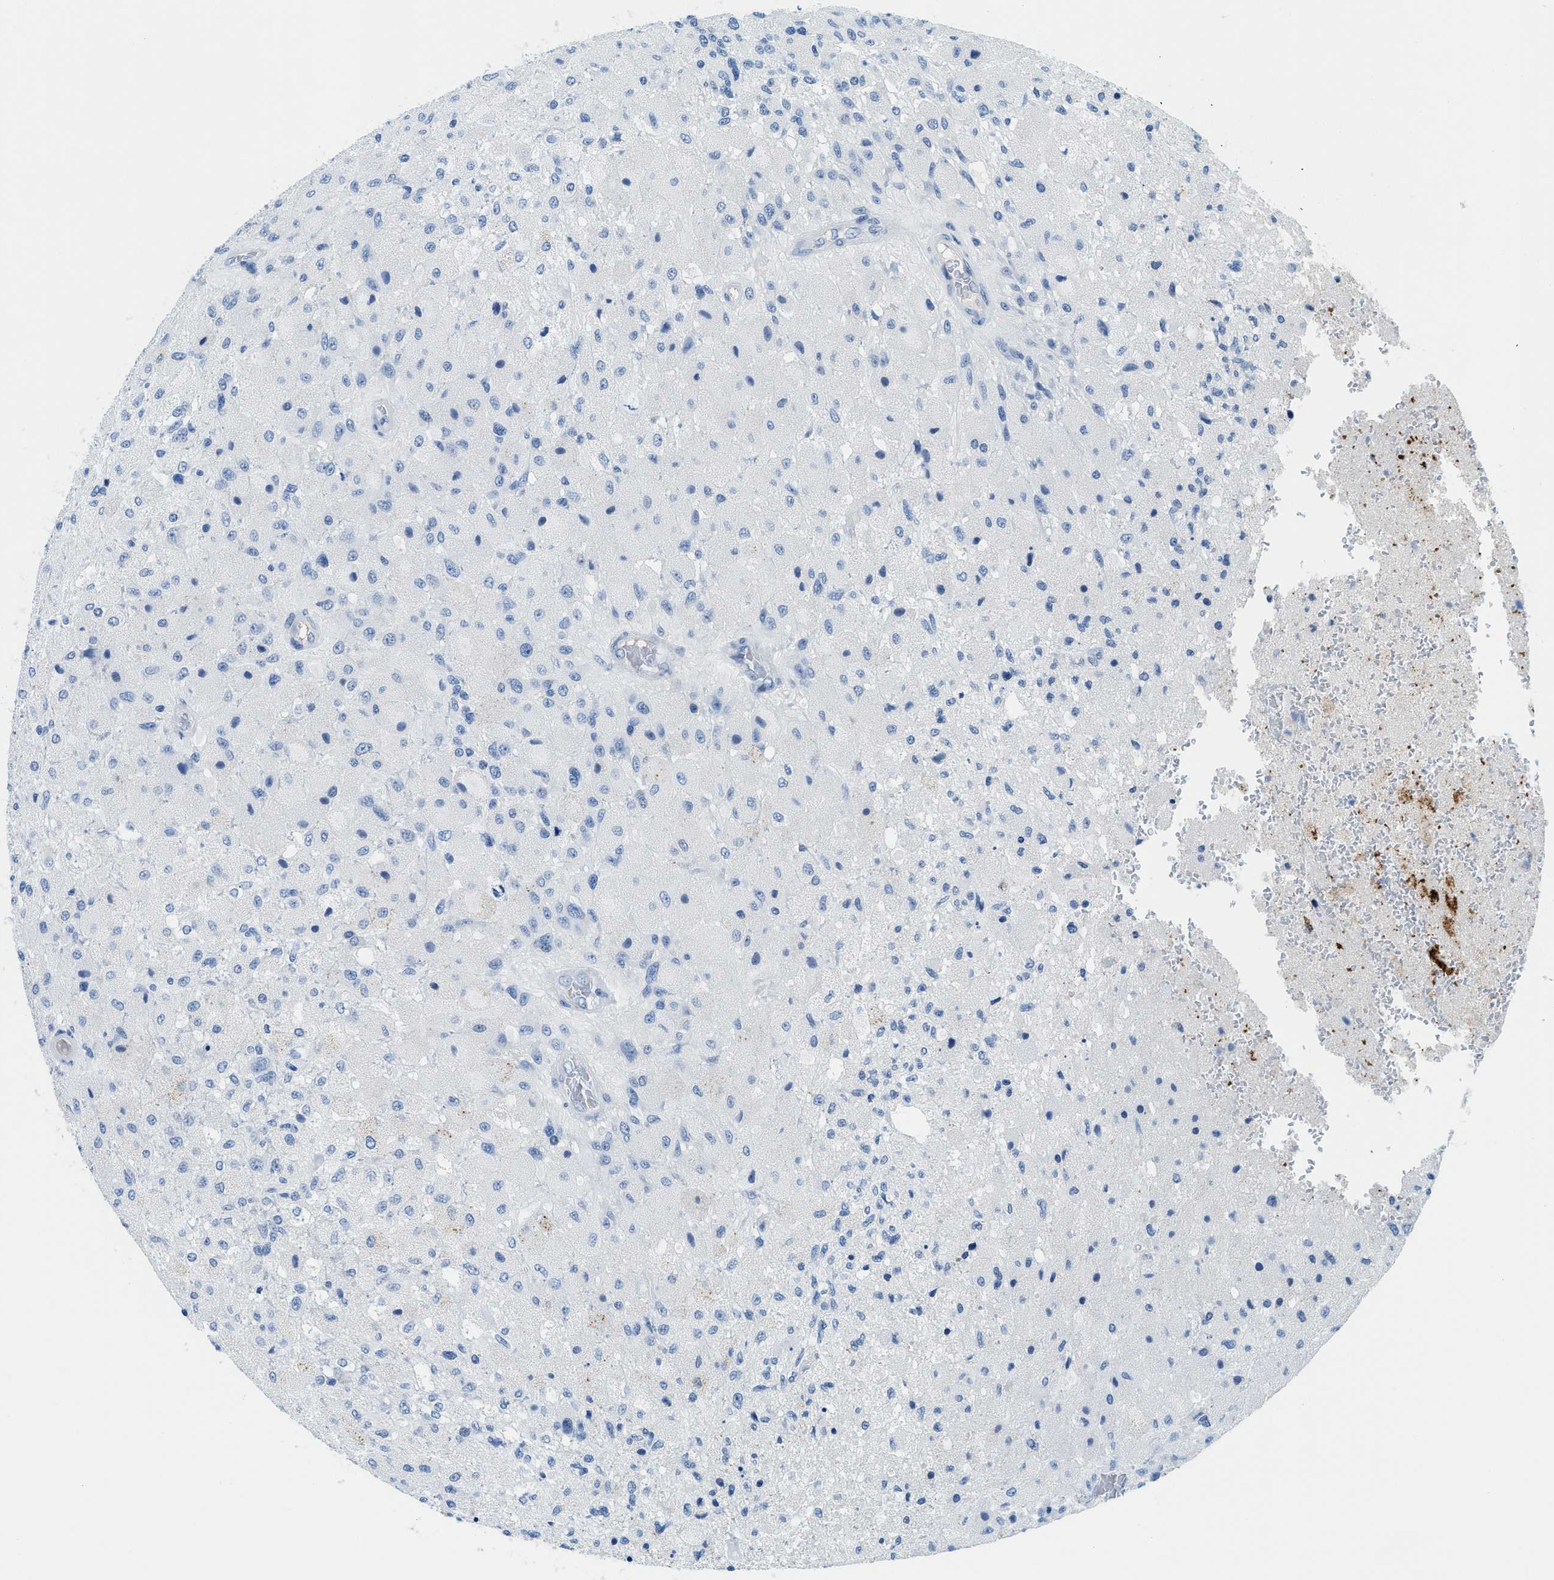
{"staining": {"intensity": "negative", "quantity": "none", "location": "none"}, "tissue": "glioma", "cell_type": "Tumor cells", "image_type": "cancer", "snomed": [{"axis": "morphology", "description": "Normal tissue, NOS"}, {"axis": "morphology", "description": "Glioma, malignant, High grade"}, {"axis": "topography", "description": "Cerebral cortex"}], "caption": "Micrograph shows no protein expression in tumor cells of glioma tissue.", "gene": "MBL2", "patient": {"sex": "male", "age": 77}}